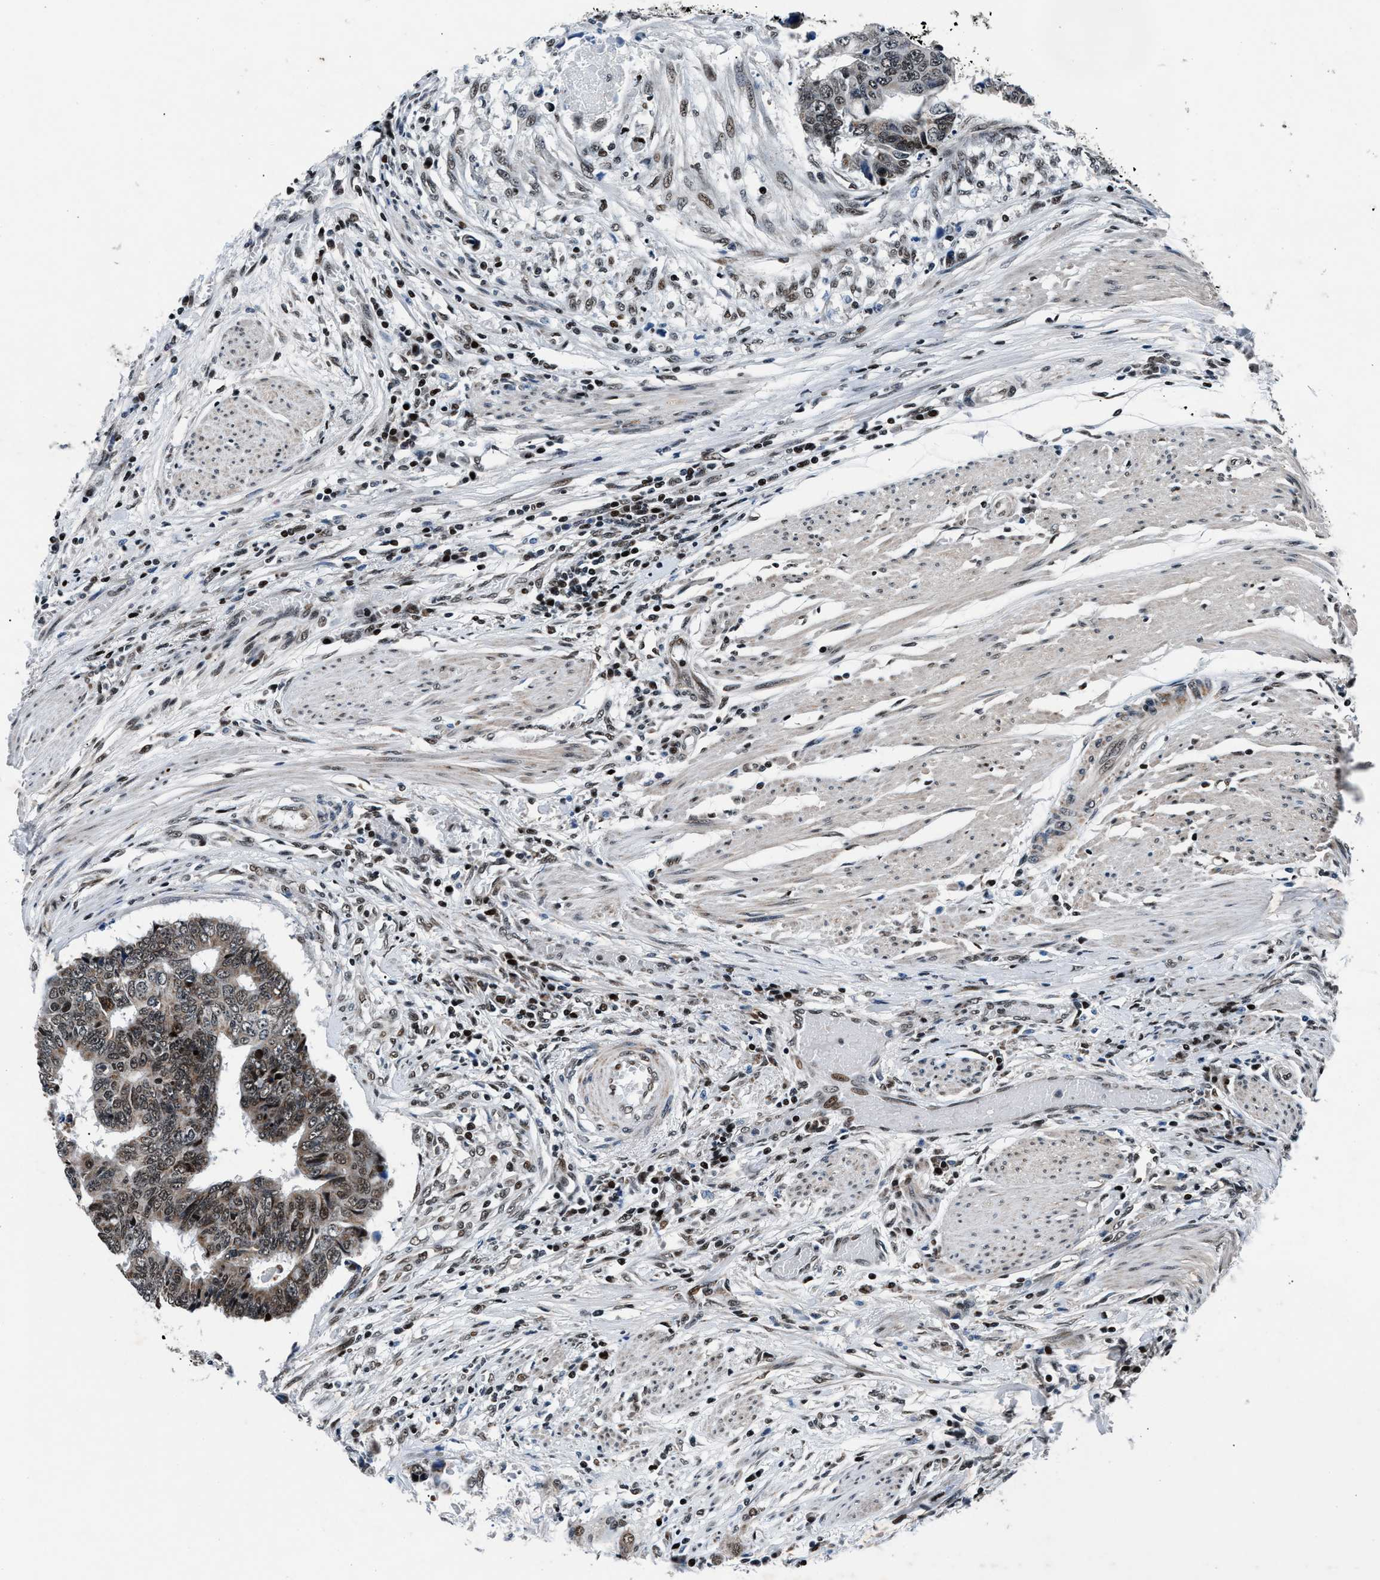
{"staining": {"intensity": "moderate", "quantity": ">75%", "location": "nuclear"}, "tissue": "colorectal cancer", "cell_type": "Tumor cells", "image_type": "cancer", "snomed": [{"axis": "morphology", "description": "Adenocarcinoma, NOS"}, {"axis": "topography", "description": "Rectum"}], "caption": "Colorectal cancer (adenocarcinoma) tissue displays moderate nuclear staining in about >75% of tumor cells", "gene": "PRRC2B", "patient": {"sex": "male", "age": 84}}